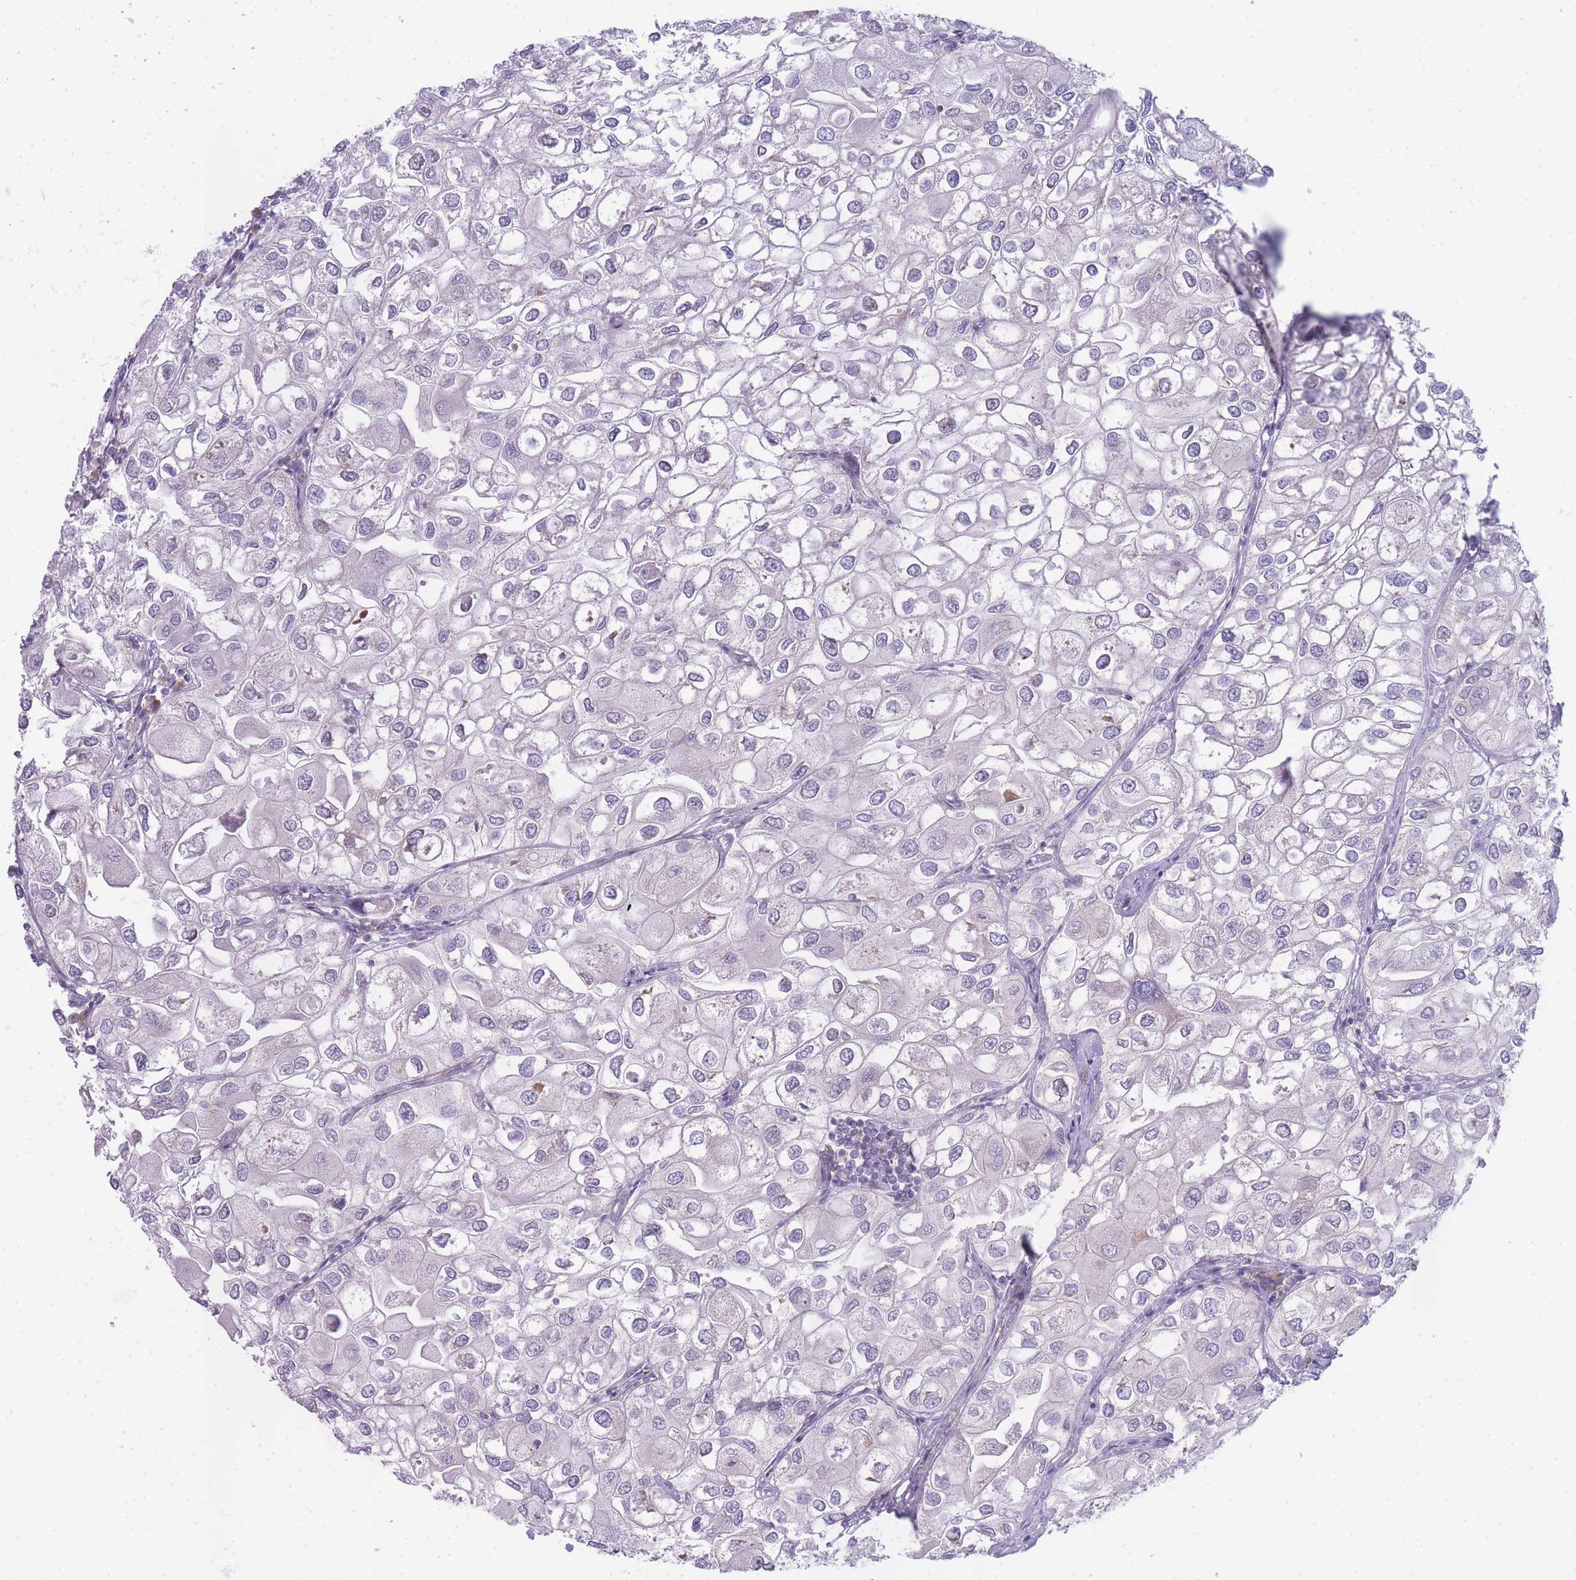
{"staining": {"intensity": "negative", "quantity": "none", "location": "none"}, "tissue": "urothelial cancer", "cell_type": "Tumor cells", "image_type": "cancer", "snomed": [{"axis": "morphology", "description": "Urothelial carcinoma, High grade"}, {"axis": "topography", "description": "Urinary bladder"}], "caption": "Immunohistochemistry histopathology image of neoplastic tissue: human urothelial cancer stained with DAB exhibits no significant protein staining in tumor cells.", "gene": "OR5L2", "patient": {"sex": "male", "age": 64}}